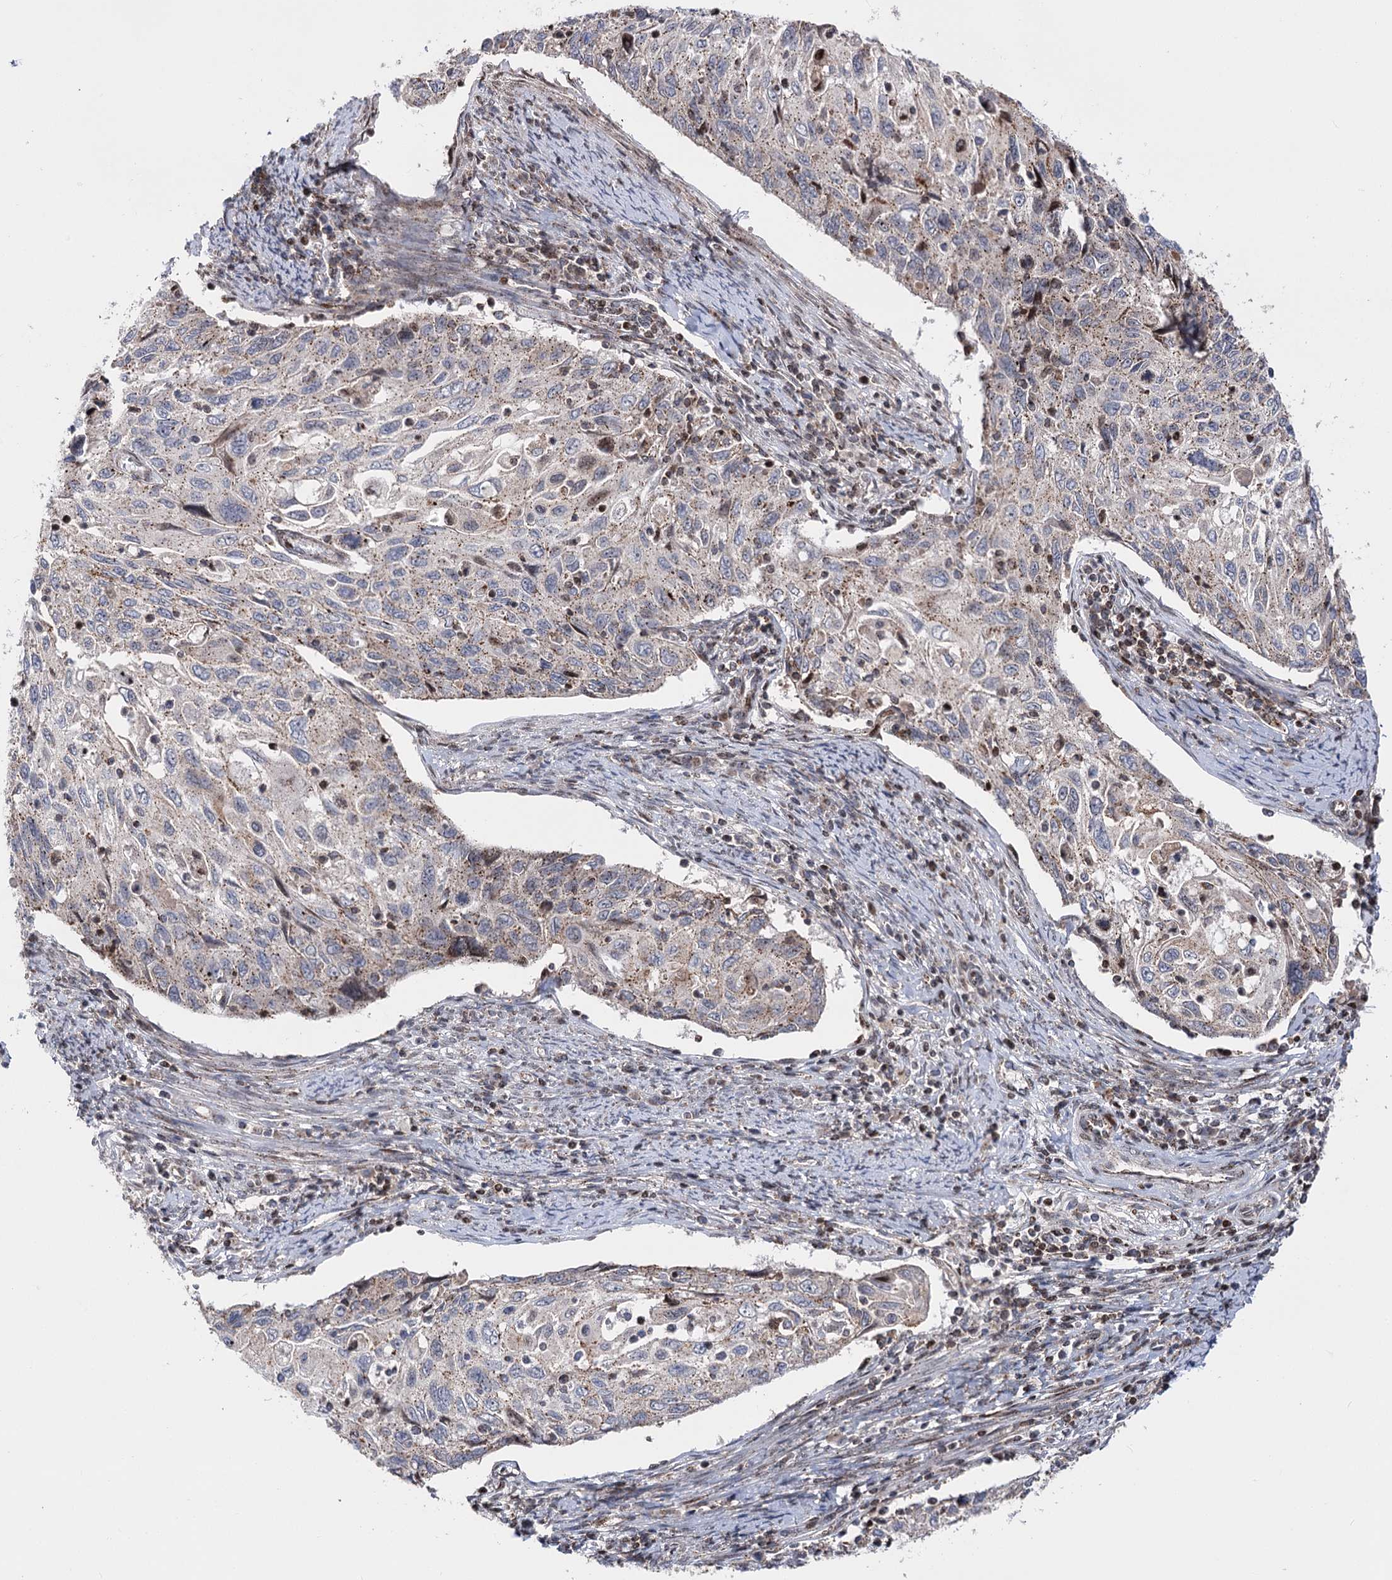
{"staining": {"intensity": "weak", "quantity": "25%-75%", "location": "cytoplasmic/membranous"}, "tissue": "cervical cancer", "cell_type": "Tumor cells", "image_type": "cancer", "snomed": [{"axis": "morphology", "description": "Squamous cell carcinoma, NOS"}, {"axis": "topography", "description": "Cervix"}], "caption": "There is low levels of weak cytoplasmic/membranous staining in tumor cells of squamous cell carcinoma (cervical), as demonstrated by immunohistochemical staining (brown color).", "gene": "ZFYVE27", "patient": {"sex": "female", "age": 70}}